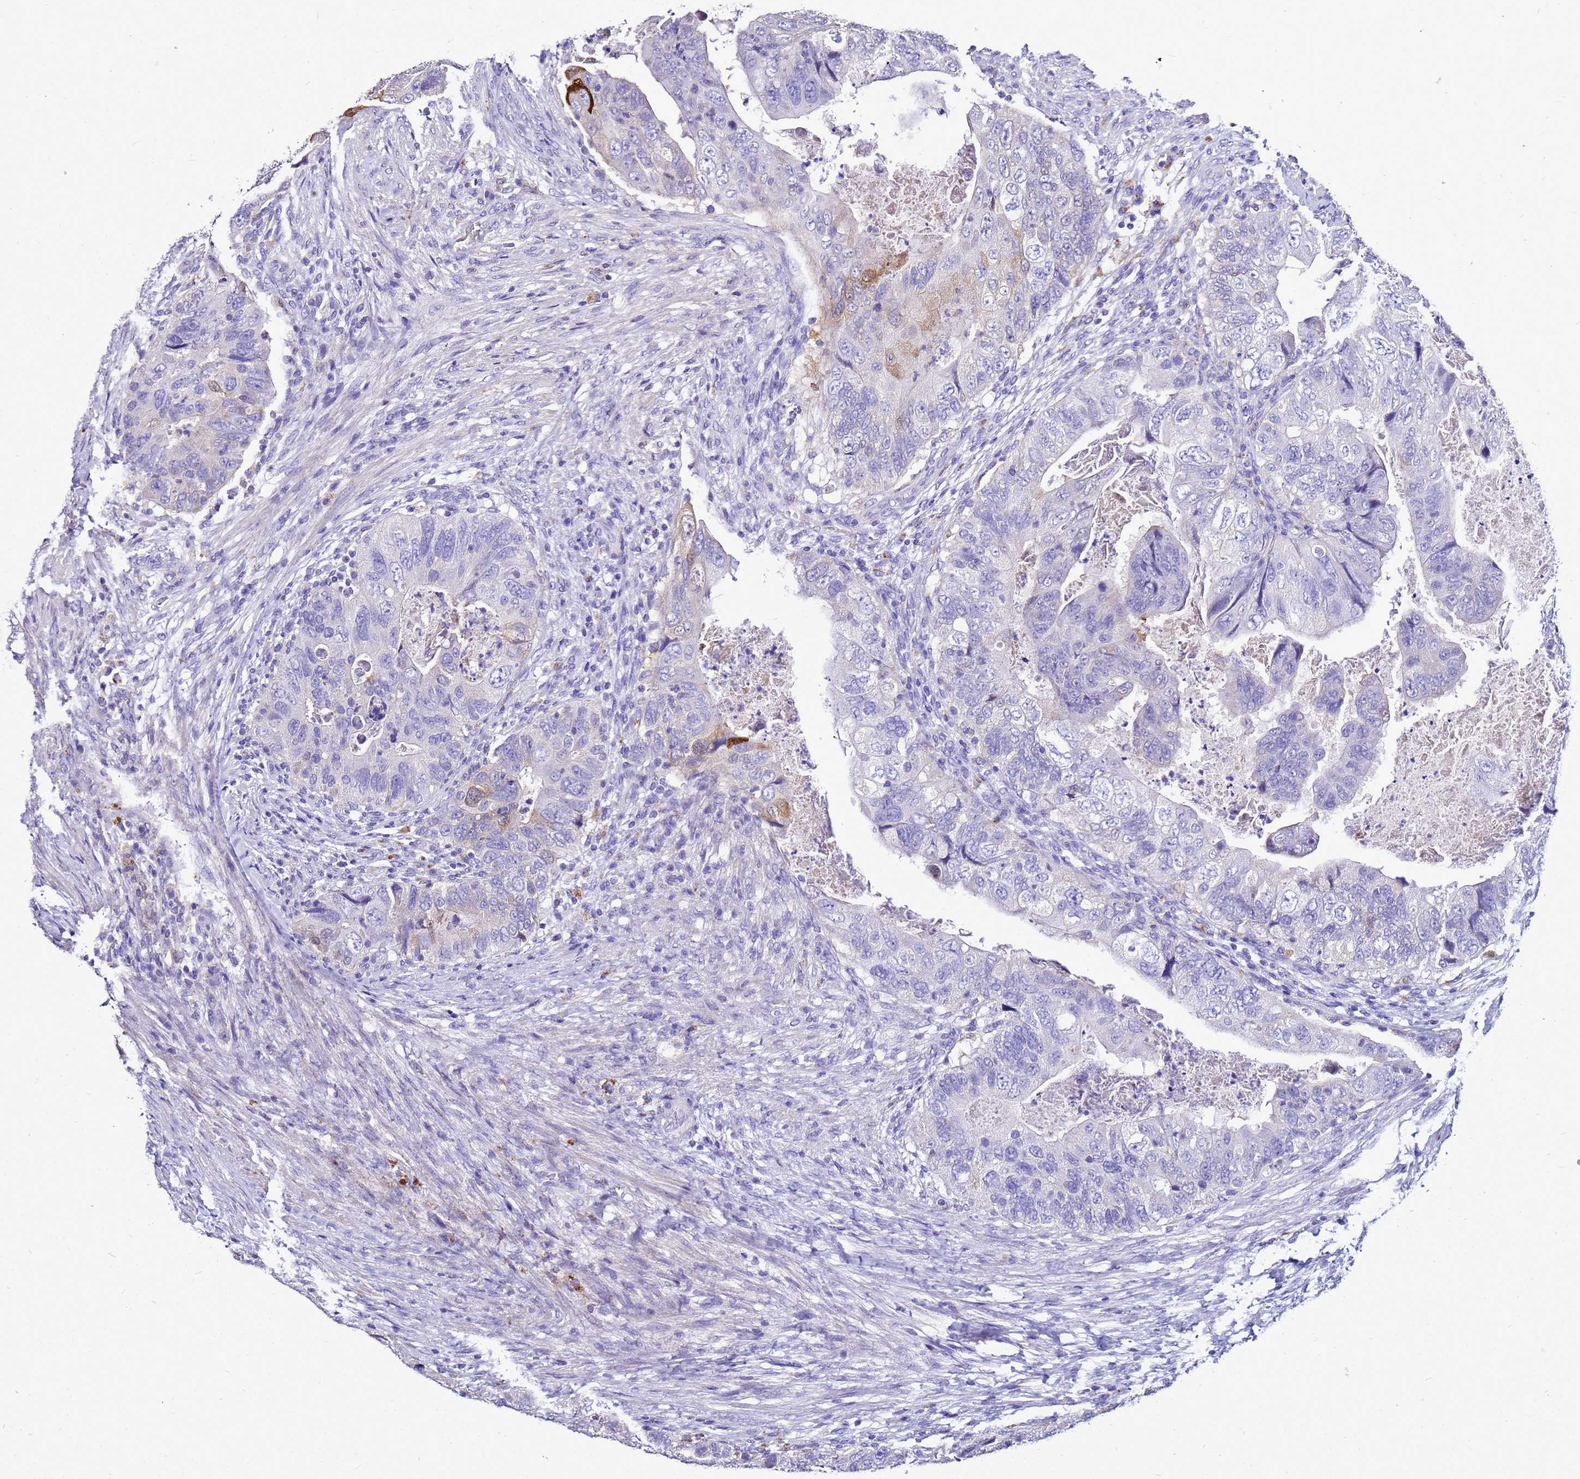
{"staining": {"intensity": "strong", "quantity": "<25%", "location": "cytoplasmic/membranous"}, "tissue": "colorectal cancer", "cell_type": "Tumor cells", "image_type": "cancer", "snomed": [{"axis": "morphology", "description": "Adenocarcinoma, NOS"}, {"axis": "topography", "description": "Rectum"}], "caption": "Immunohistochemical staining of colorectal cancer exhibits medium levels of strong cytoplasmic/membranous positivity in approximately <25% of tumor cells.", "gene": "S100A2", "patient": {"sex": "male", "age": 63}}